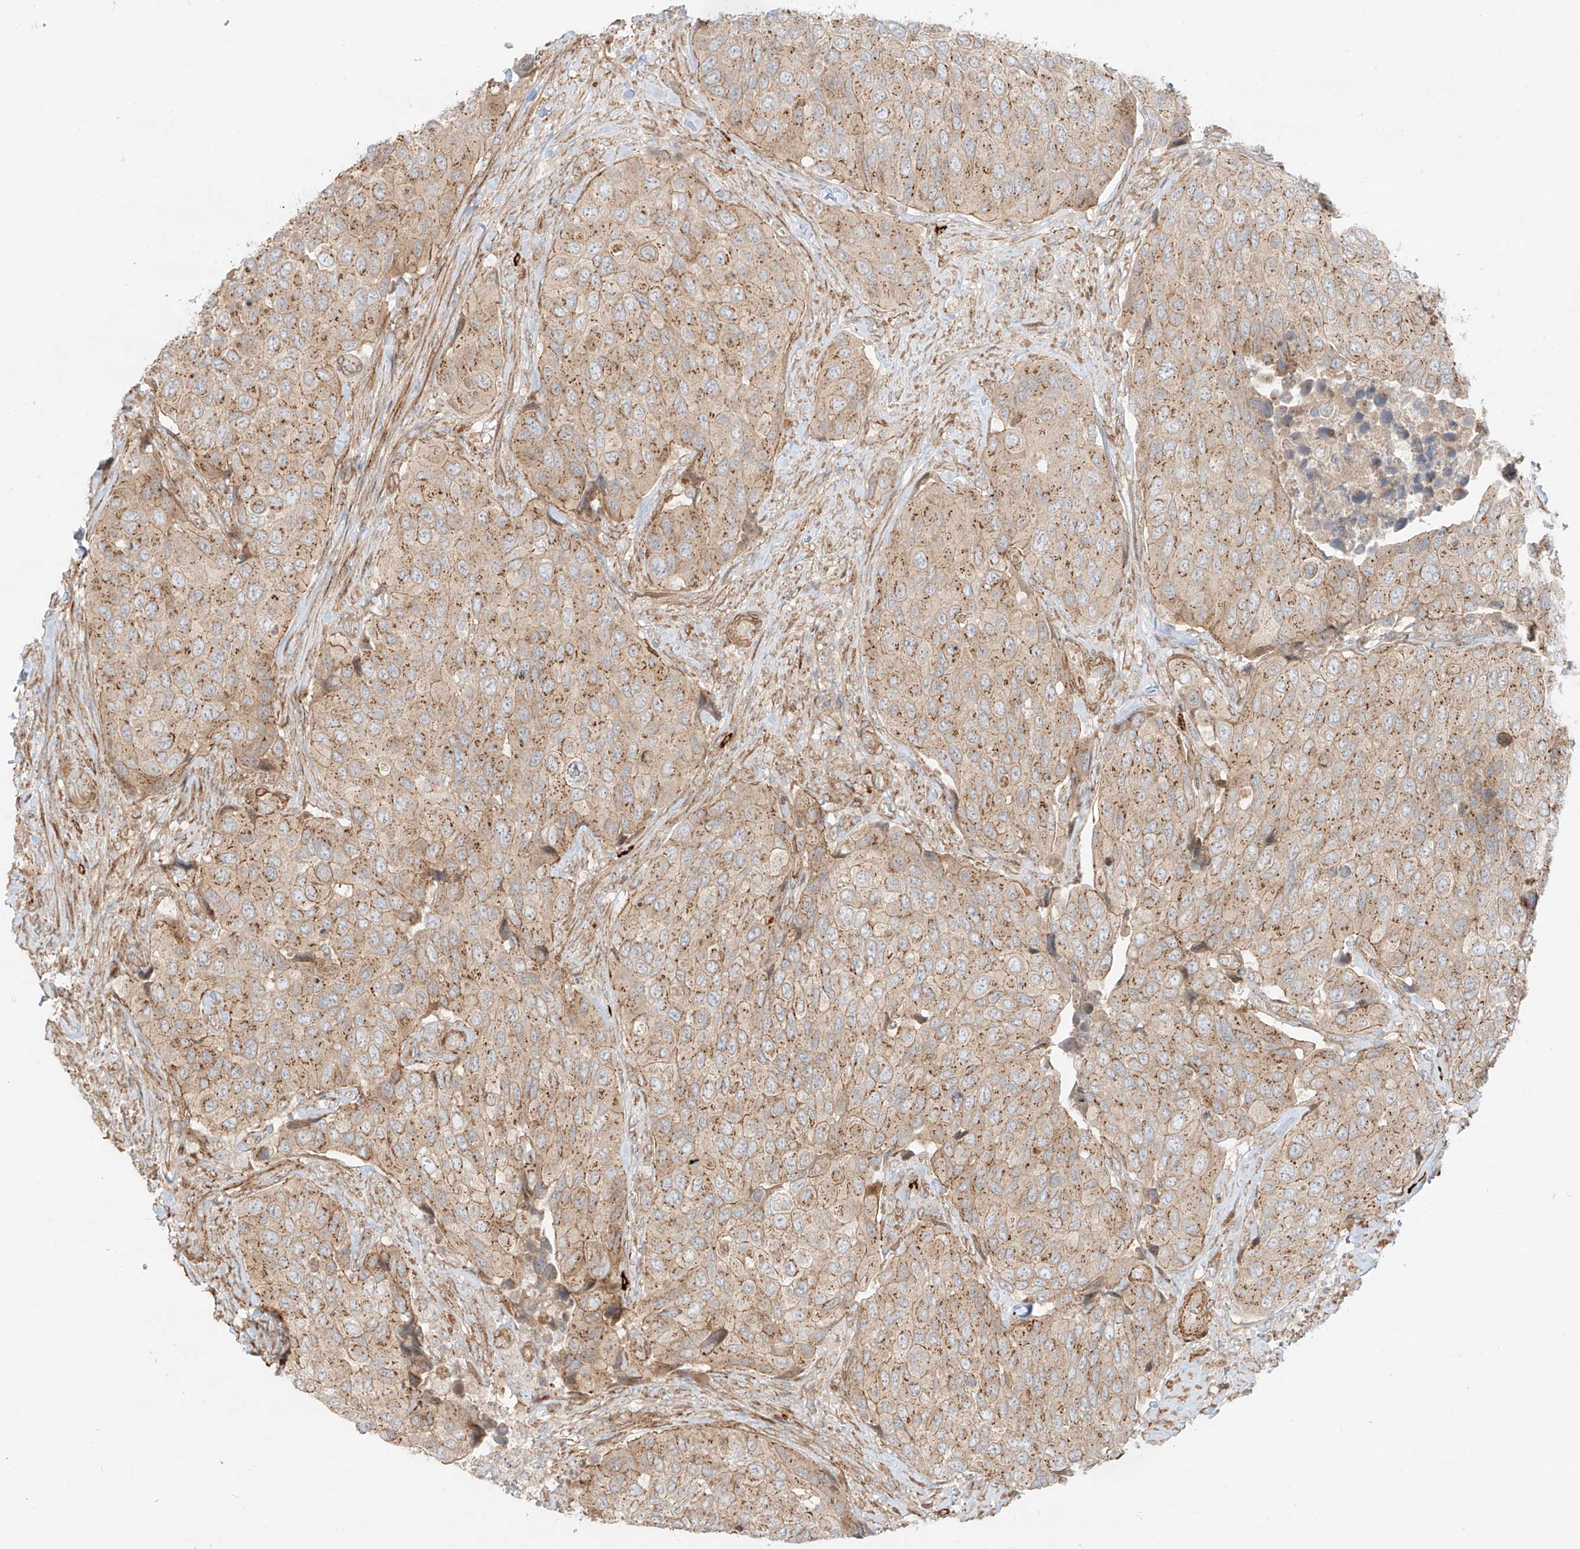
{"staining": {"intensity": "moderate", "quantity": ">75%", "location": "cytoplasmic/membranous"}, "tissue": "urothelial cancer", "cell_type": "Tumor cells", "image_type": "cancer", "snomed": [{"axis": "morphology", "description": "Urothelial carcinoma, High grade"}, {"axis": "topography", "description": "Urinary bladder"}], "caption": "Human urothelial cancer stained with a brown dye exhibits moderate cytoplasmic/membranous positive staining in about >75% of tumor cells.", "gene": "ZNF287", "patient": {"sex": "male", "age": 74}}